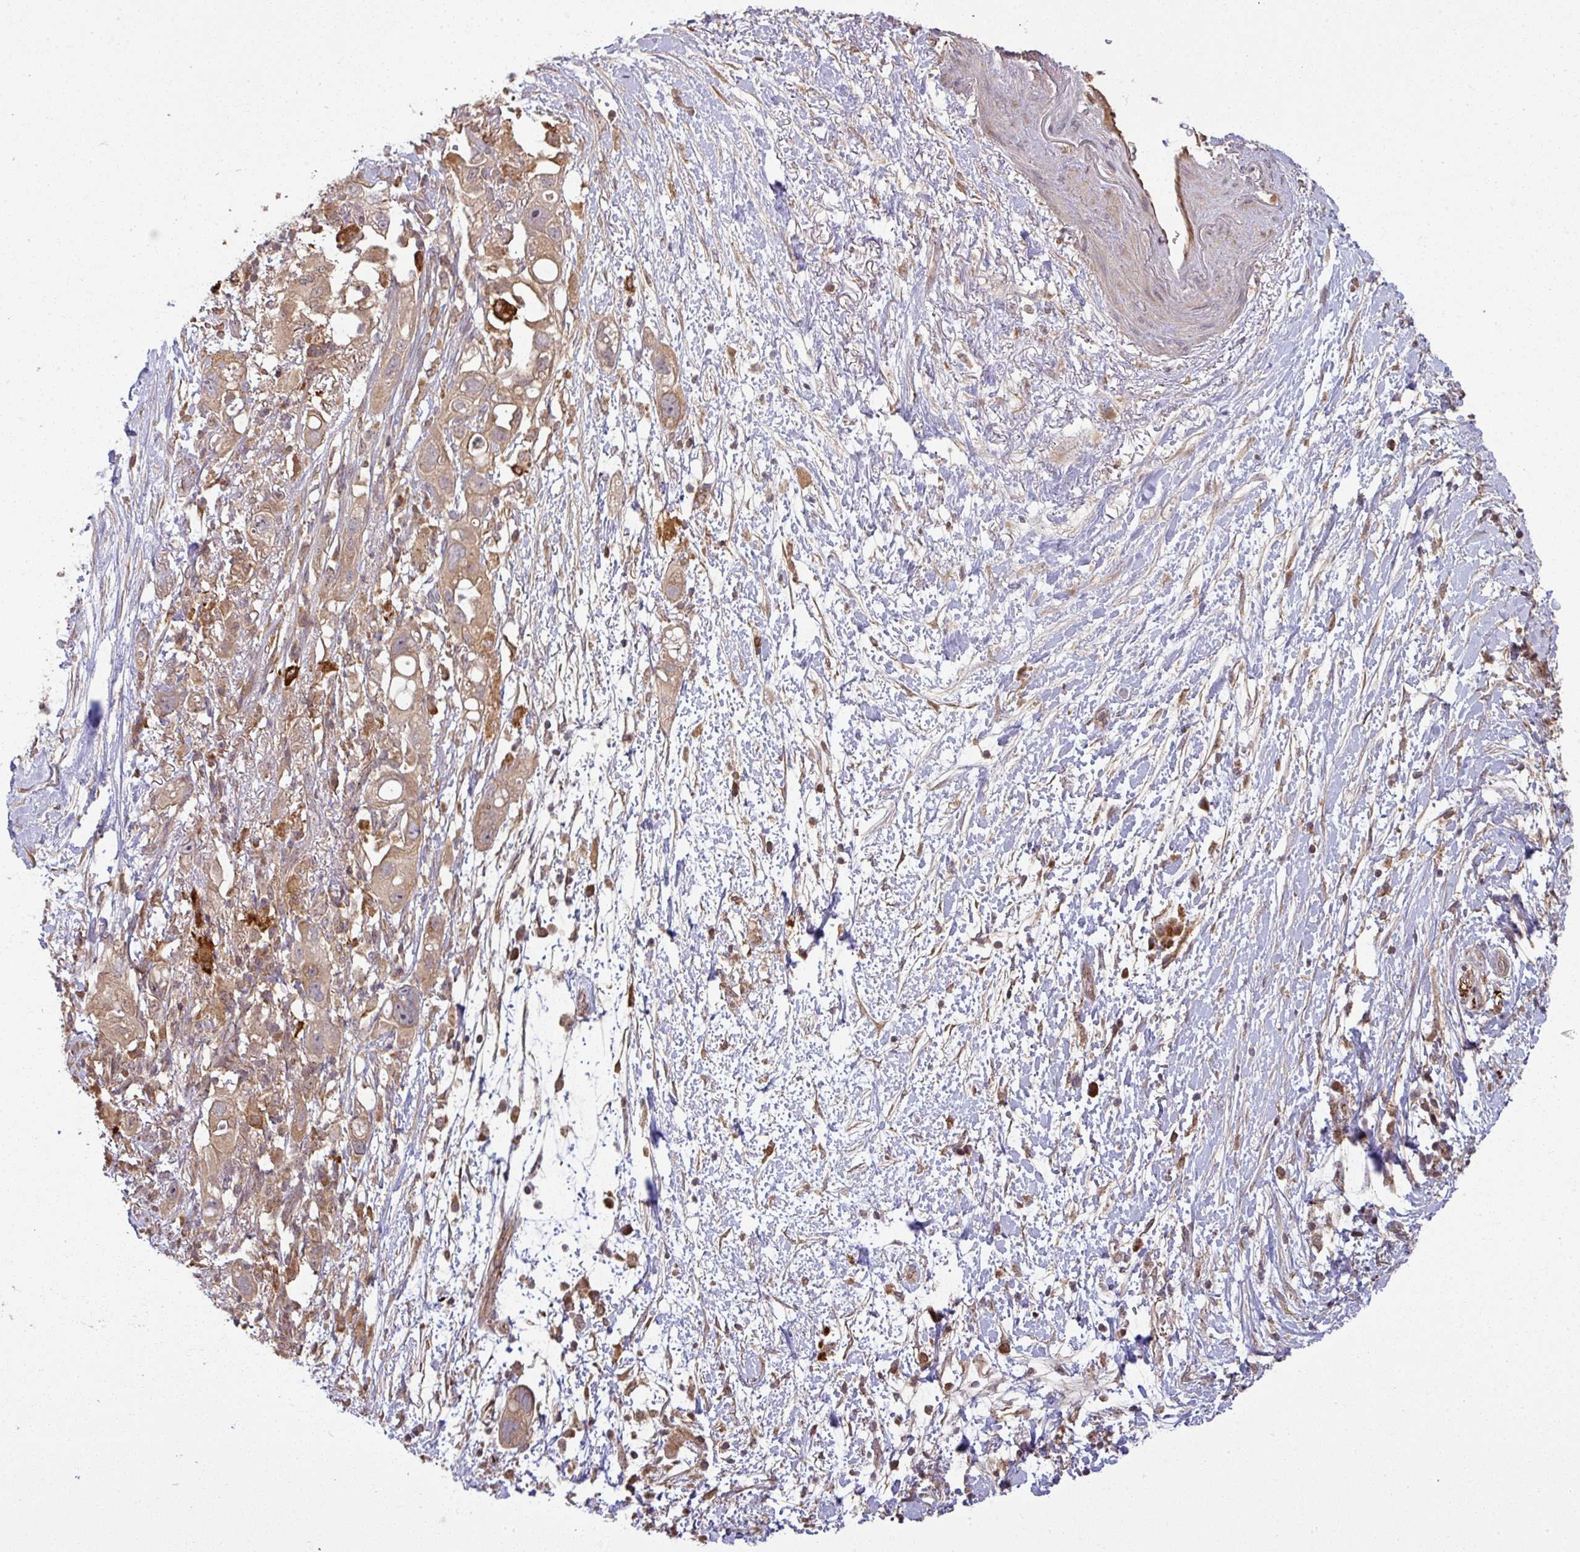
{"staining": {"intensity": "weak", "quantity": ">75%", "location": "cytoplasmic/membranous"}, "tissue": "pancreatic cancer", "cell_type": "Tumor cells", "image_type": "cancer", "snomed": [{"axis": "morphology", "description": "Adenocarcinoma, NOS"}, {"axis": "topography", "description": "Pancreas"}], "caption": "Pancreatic cancer (adenocarcinoma) stained with IHC reveals weak cytoplasmic/membranous staining in approximately >75% of tumor cells.", "gene": "CCDC121", "patient": {"sex": "female", "age": 72}}